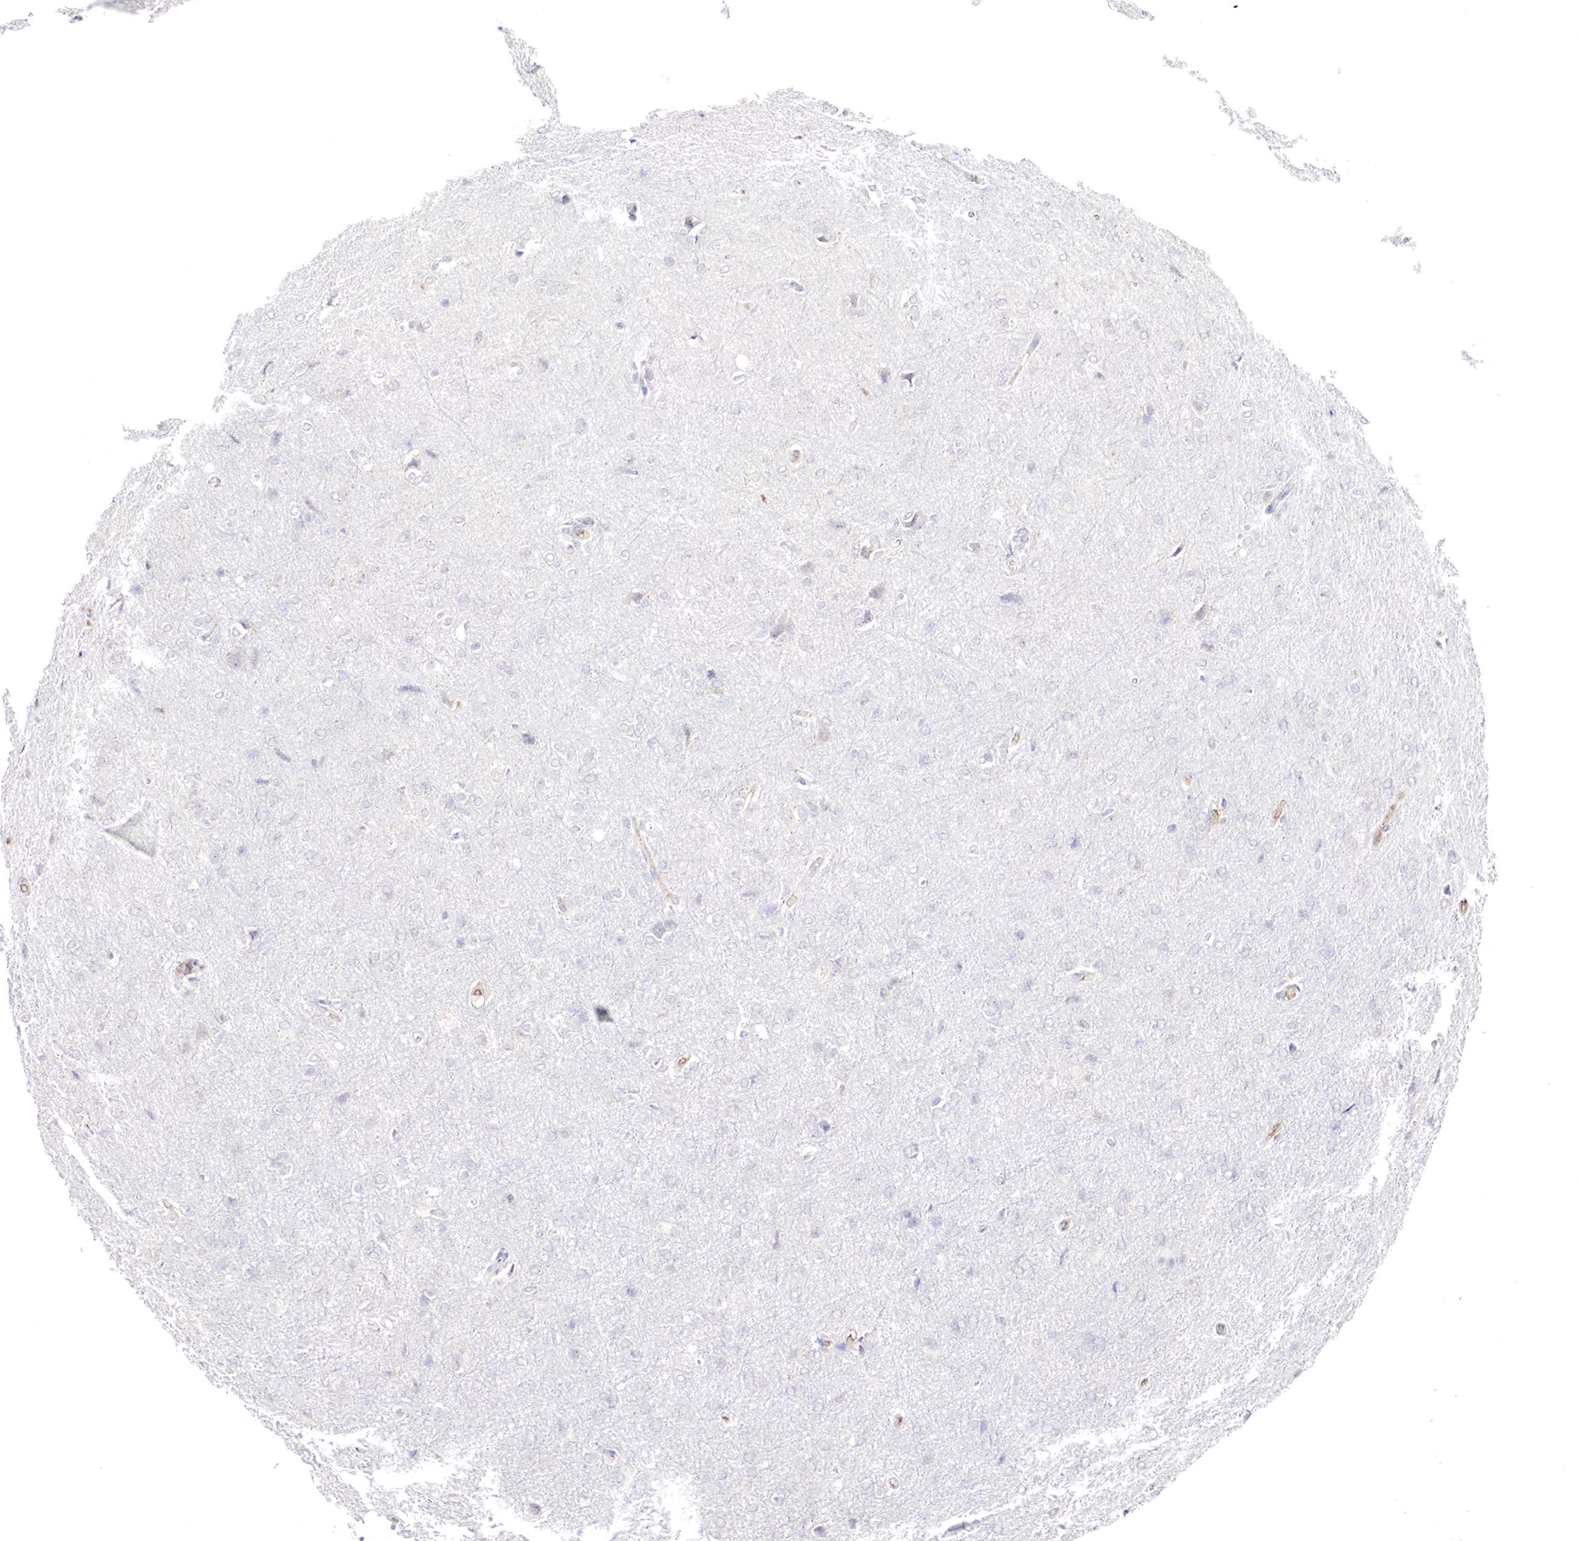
{"staining": {"intensity": "negative", "quantity": "none", "location": "none"}, "tissue": "glioma", "cell_type": "Tumor cells", "image_type": "cancer", "snomed": [{"axis": "morphology", "description": "Glioma, malignant, High grade"}, {"axis": "topography", "description": "Brain"}], "caption": "Immunohistochemistry micrograph of neoplastic tissue: glioma stained with DAB (3,3'-diaminobenzidine) displays no significant protein staining in tumor cells.", "gene": "GATA1", "patient": {"sex": "male", "age": 68}}